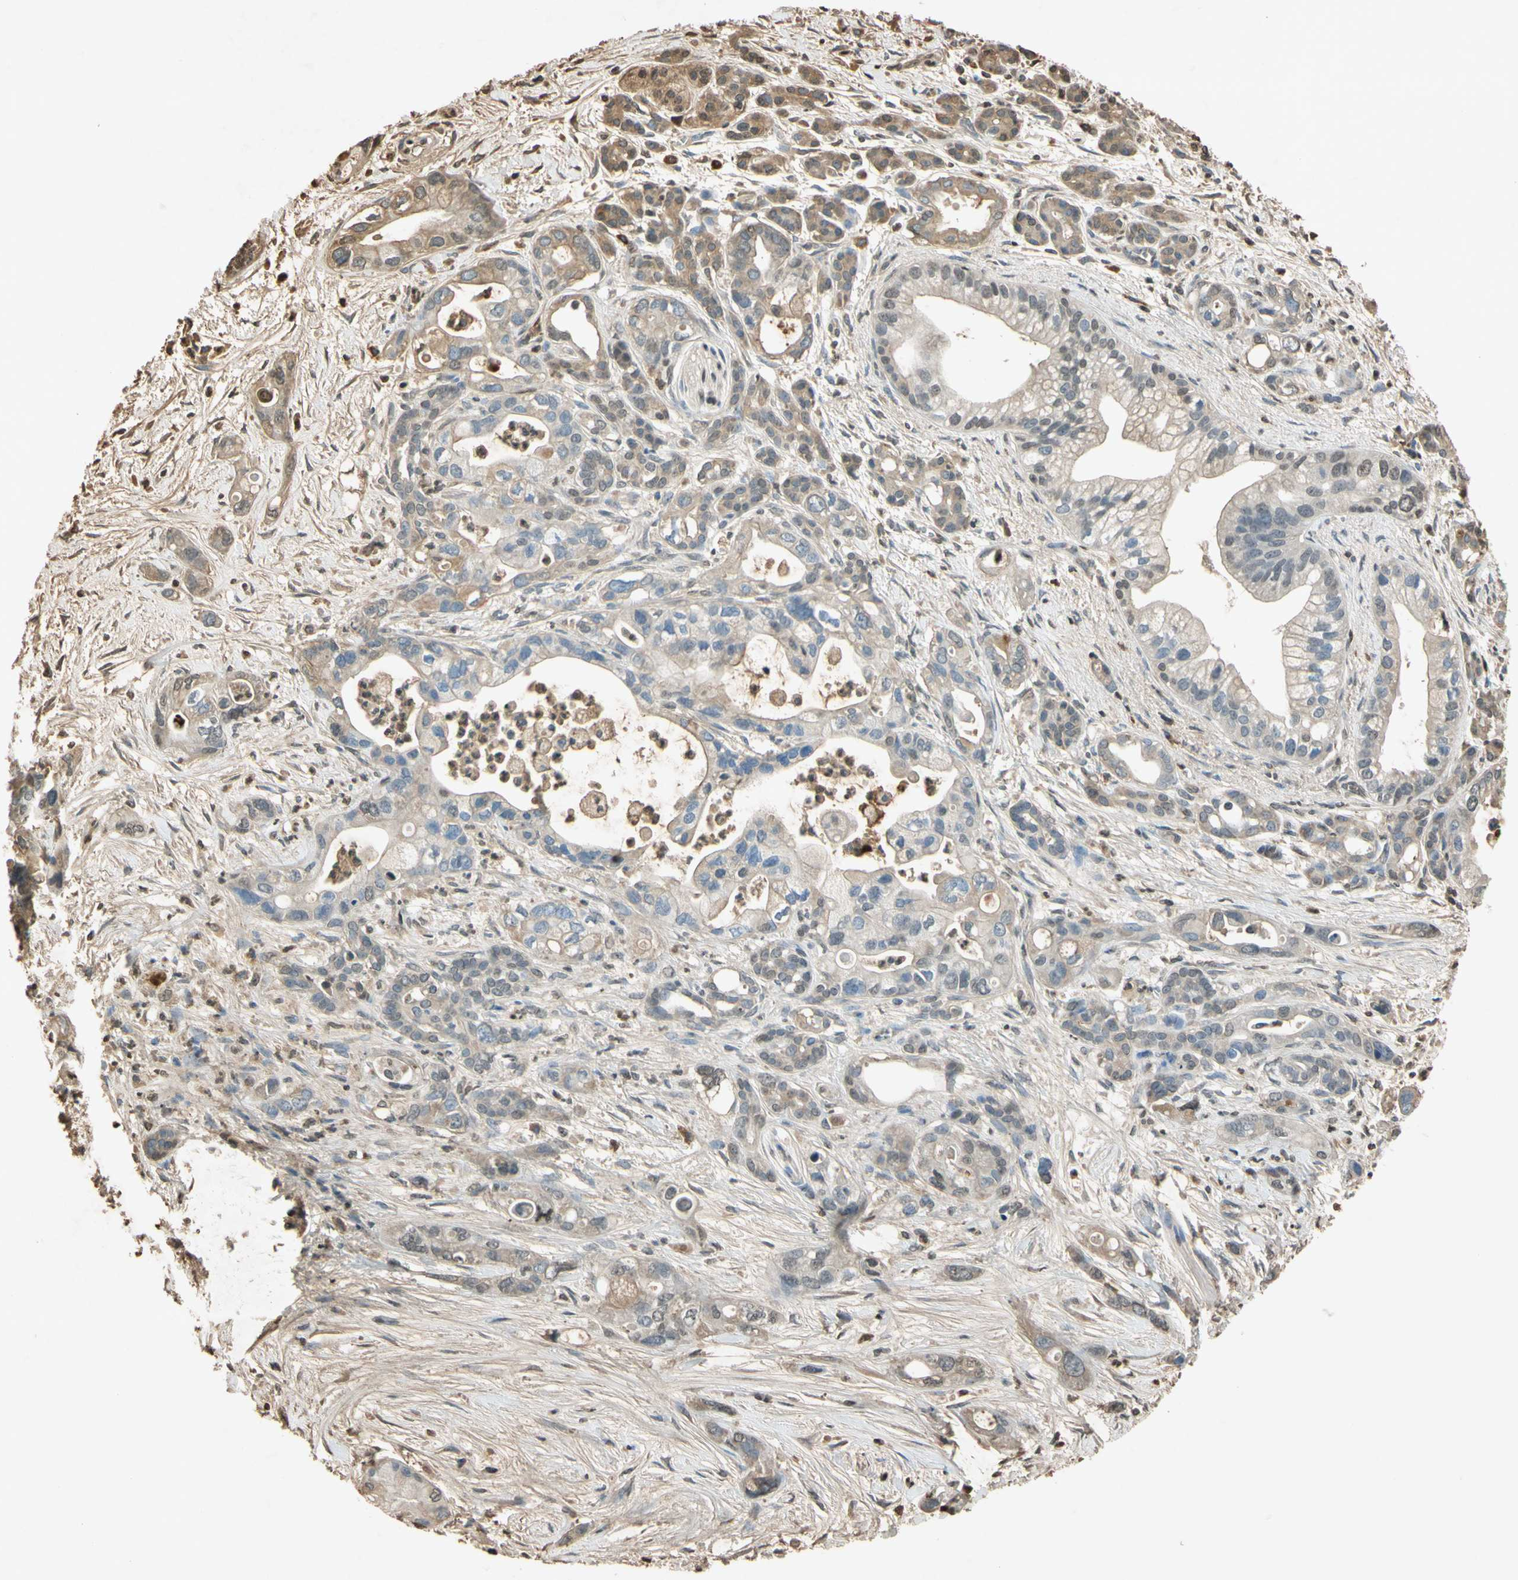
{"staining": {"intensity": "moderate", "quantity": ">75%", "location": "cytoplasmic/membranous"}, "tissue": "pancreatic cancer", "cell_type": "Tumor cells", "image_type": "cancer", "snomed": [{"axis": "morphology", "description": "Adenocarcinoma, NOS"}, {"axis": "topography", "description": "Pancreas"}], "caption": "Protein positivity by IHC shows moderate cytoplasmic/membranous staining in about >75% of tumor cells in adenocarcinoma (pancreatic).", "gene": "TIMP2", "patient": {"sex": "male", "age": 70}}